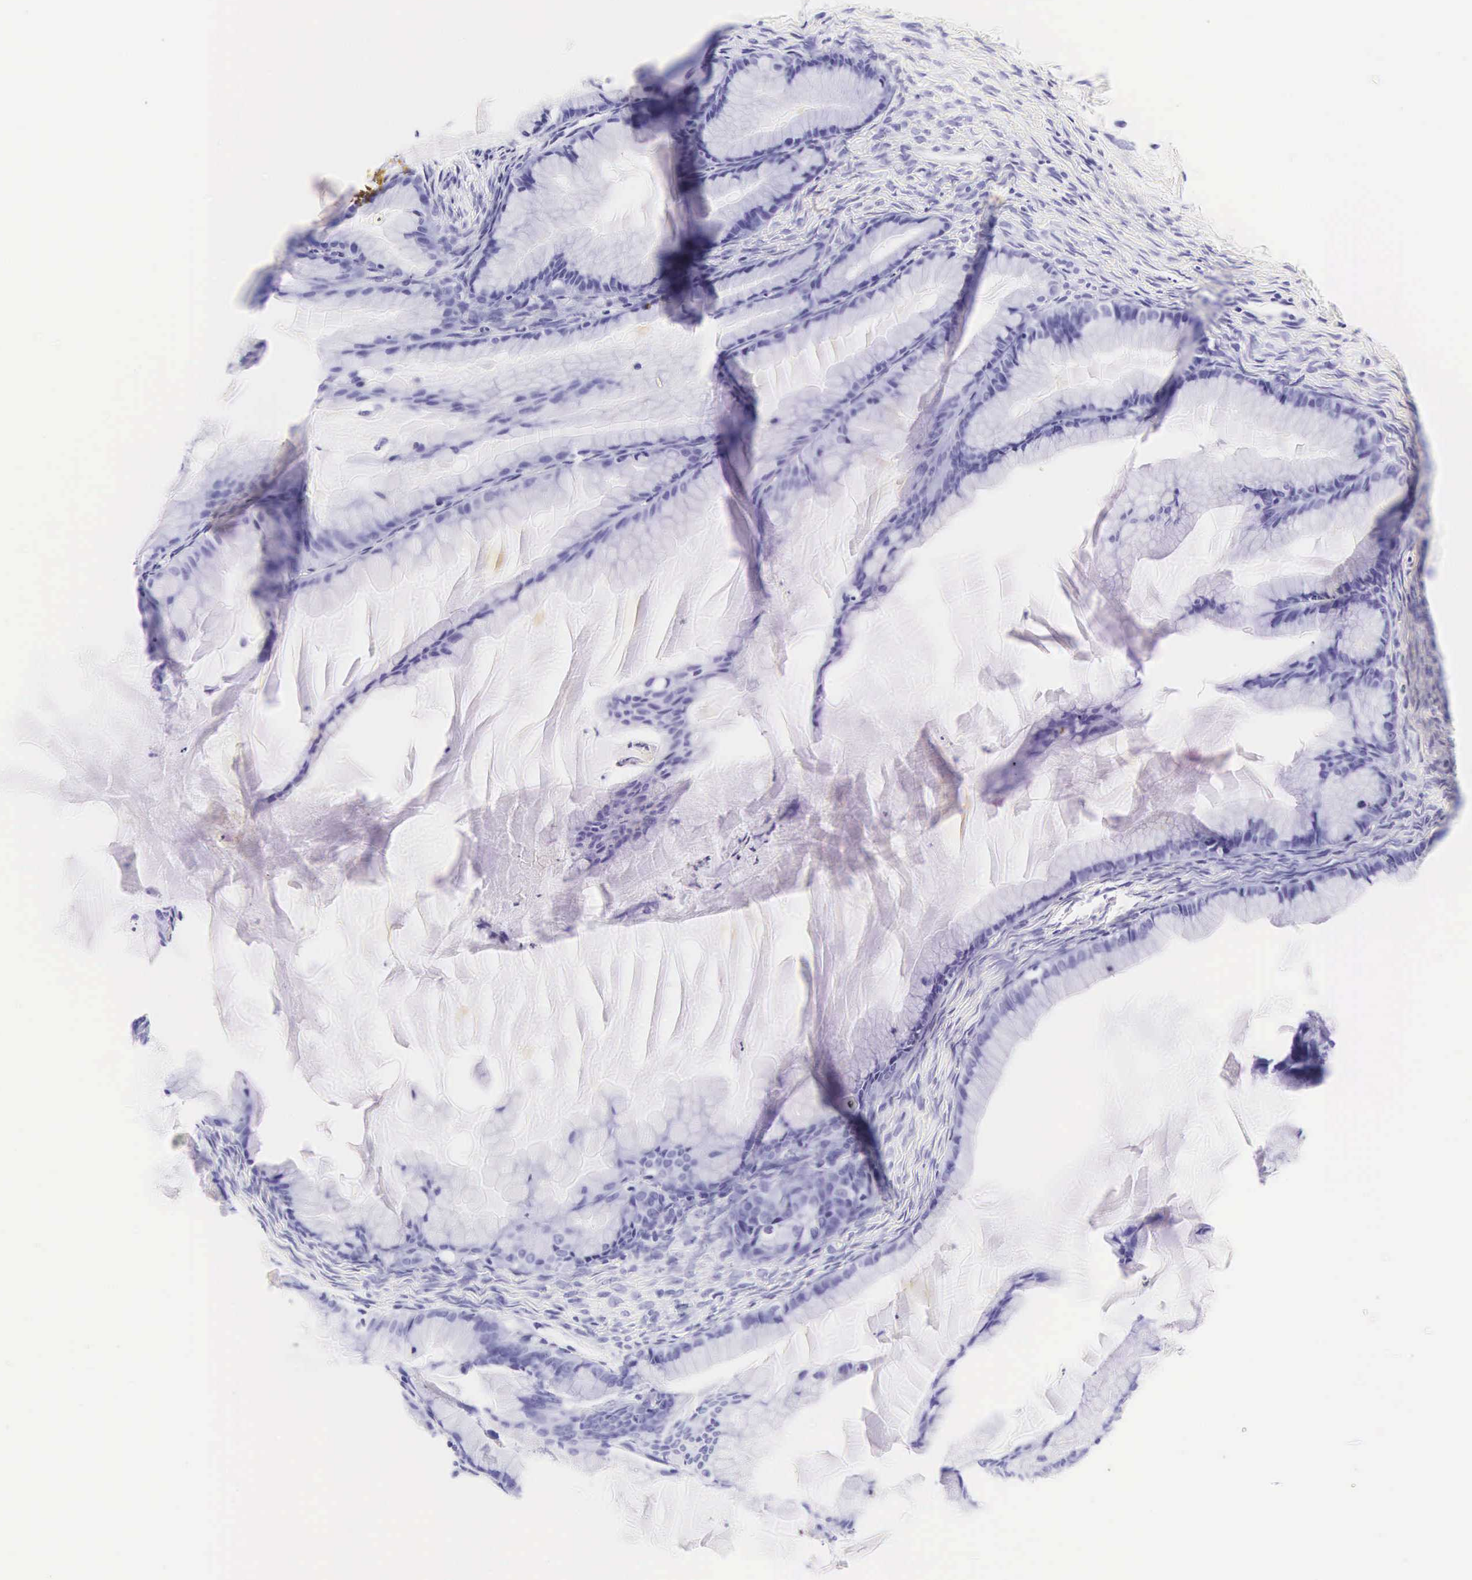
{"staining": {"intensity": "negative", "quantity": "none", "location": "none"}, "tissue": "ovarian cancer", "cell_type": "Tumor cells", "image_type": "cancer", "snomed": [{"axis": "morphology", "description": "Cystadenocarcinoma, mucinous, NOS"}, {"axis": "topography", "description": "Ovary"}], "caption": "The histopathology image reveals no staining of tumor cells in mucinous cystadenocarcinoma (ovarian). (IHC, brightfield microscopy, high magnification).", "gene": "CD1A", "patient": {"sex": "female", "age": 41}}